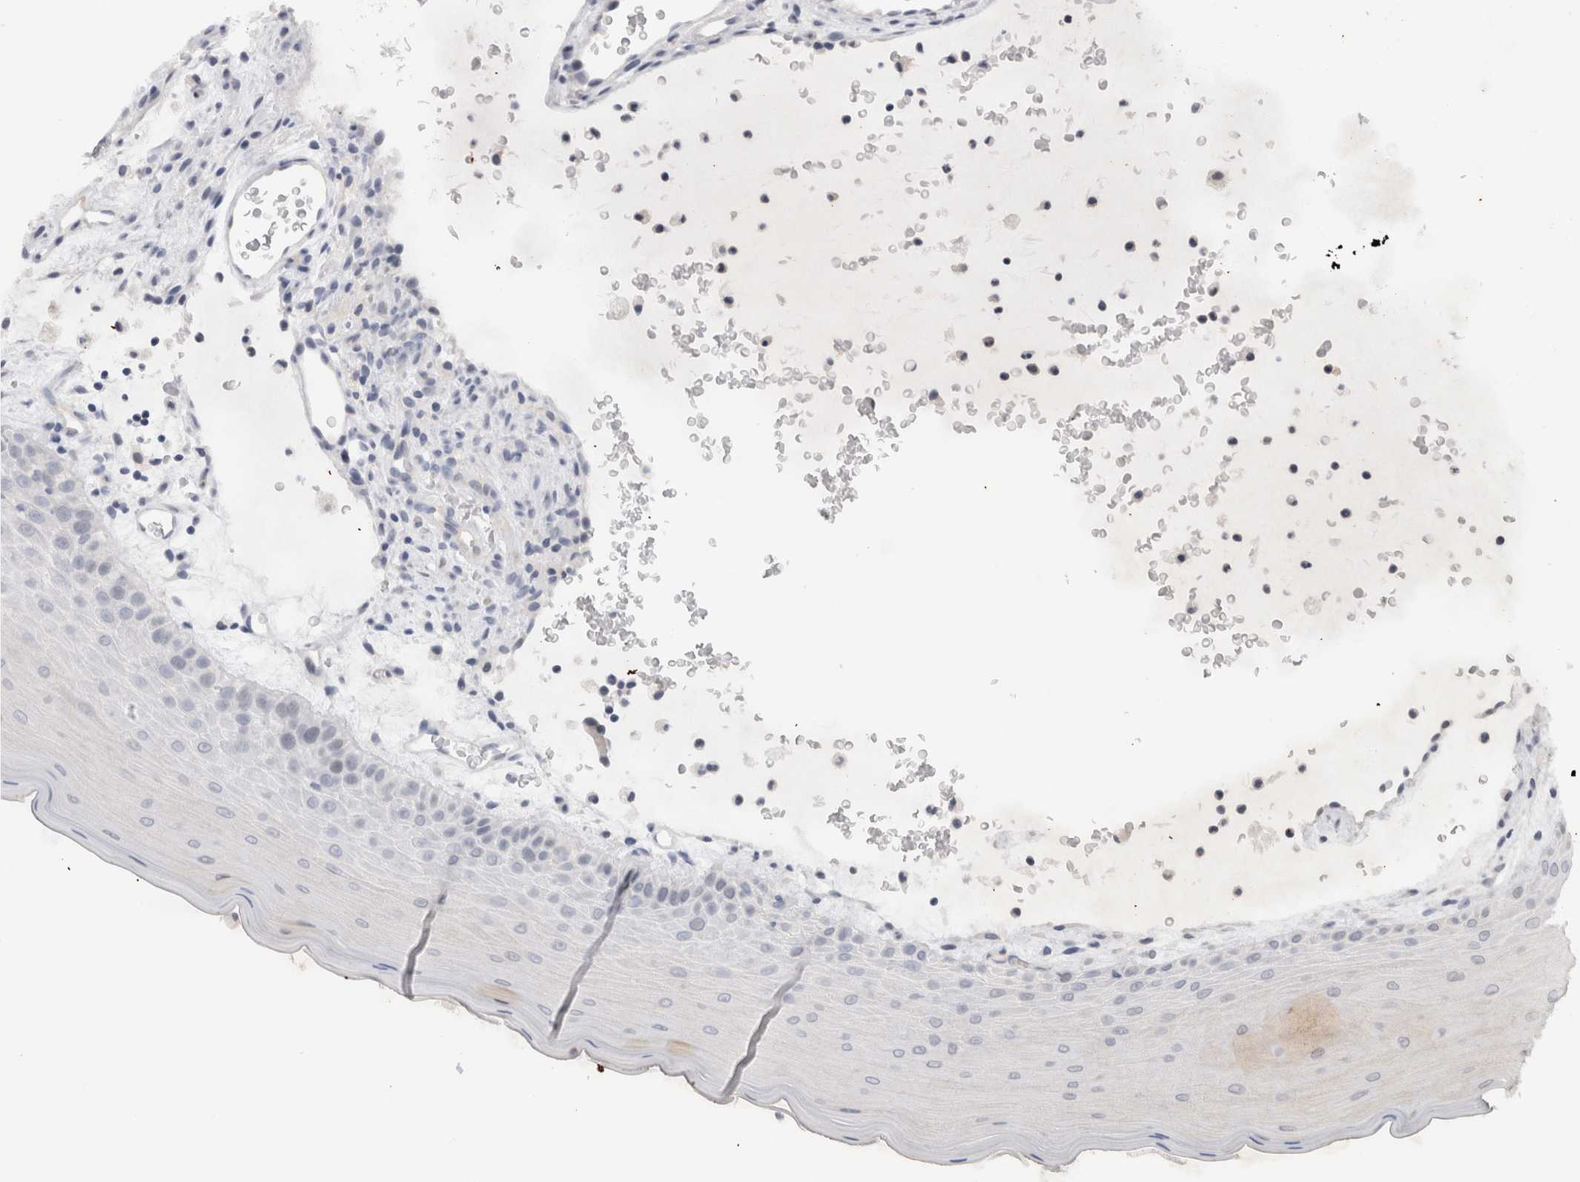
{"staining": {"intensity": "negative", "quantity": "none", "location": "none"}, "tissue": "oral mucosa", "cell_type": "Squamous epithelial cells", "image_type": "normal", "snomed": [{"axis": "morphology", "description": "Normal tissue, NOS"}, {"axis": "topography", "description": "Oral tissue"}], "caption": "The histopathology image shows no significant positivity in squamous epithelial cells of oral mucosa.", "gene": "TONSL", "patient": {"sex": "male", "age": 13}}